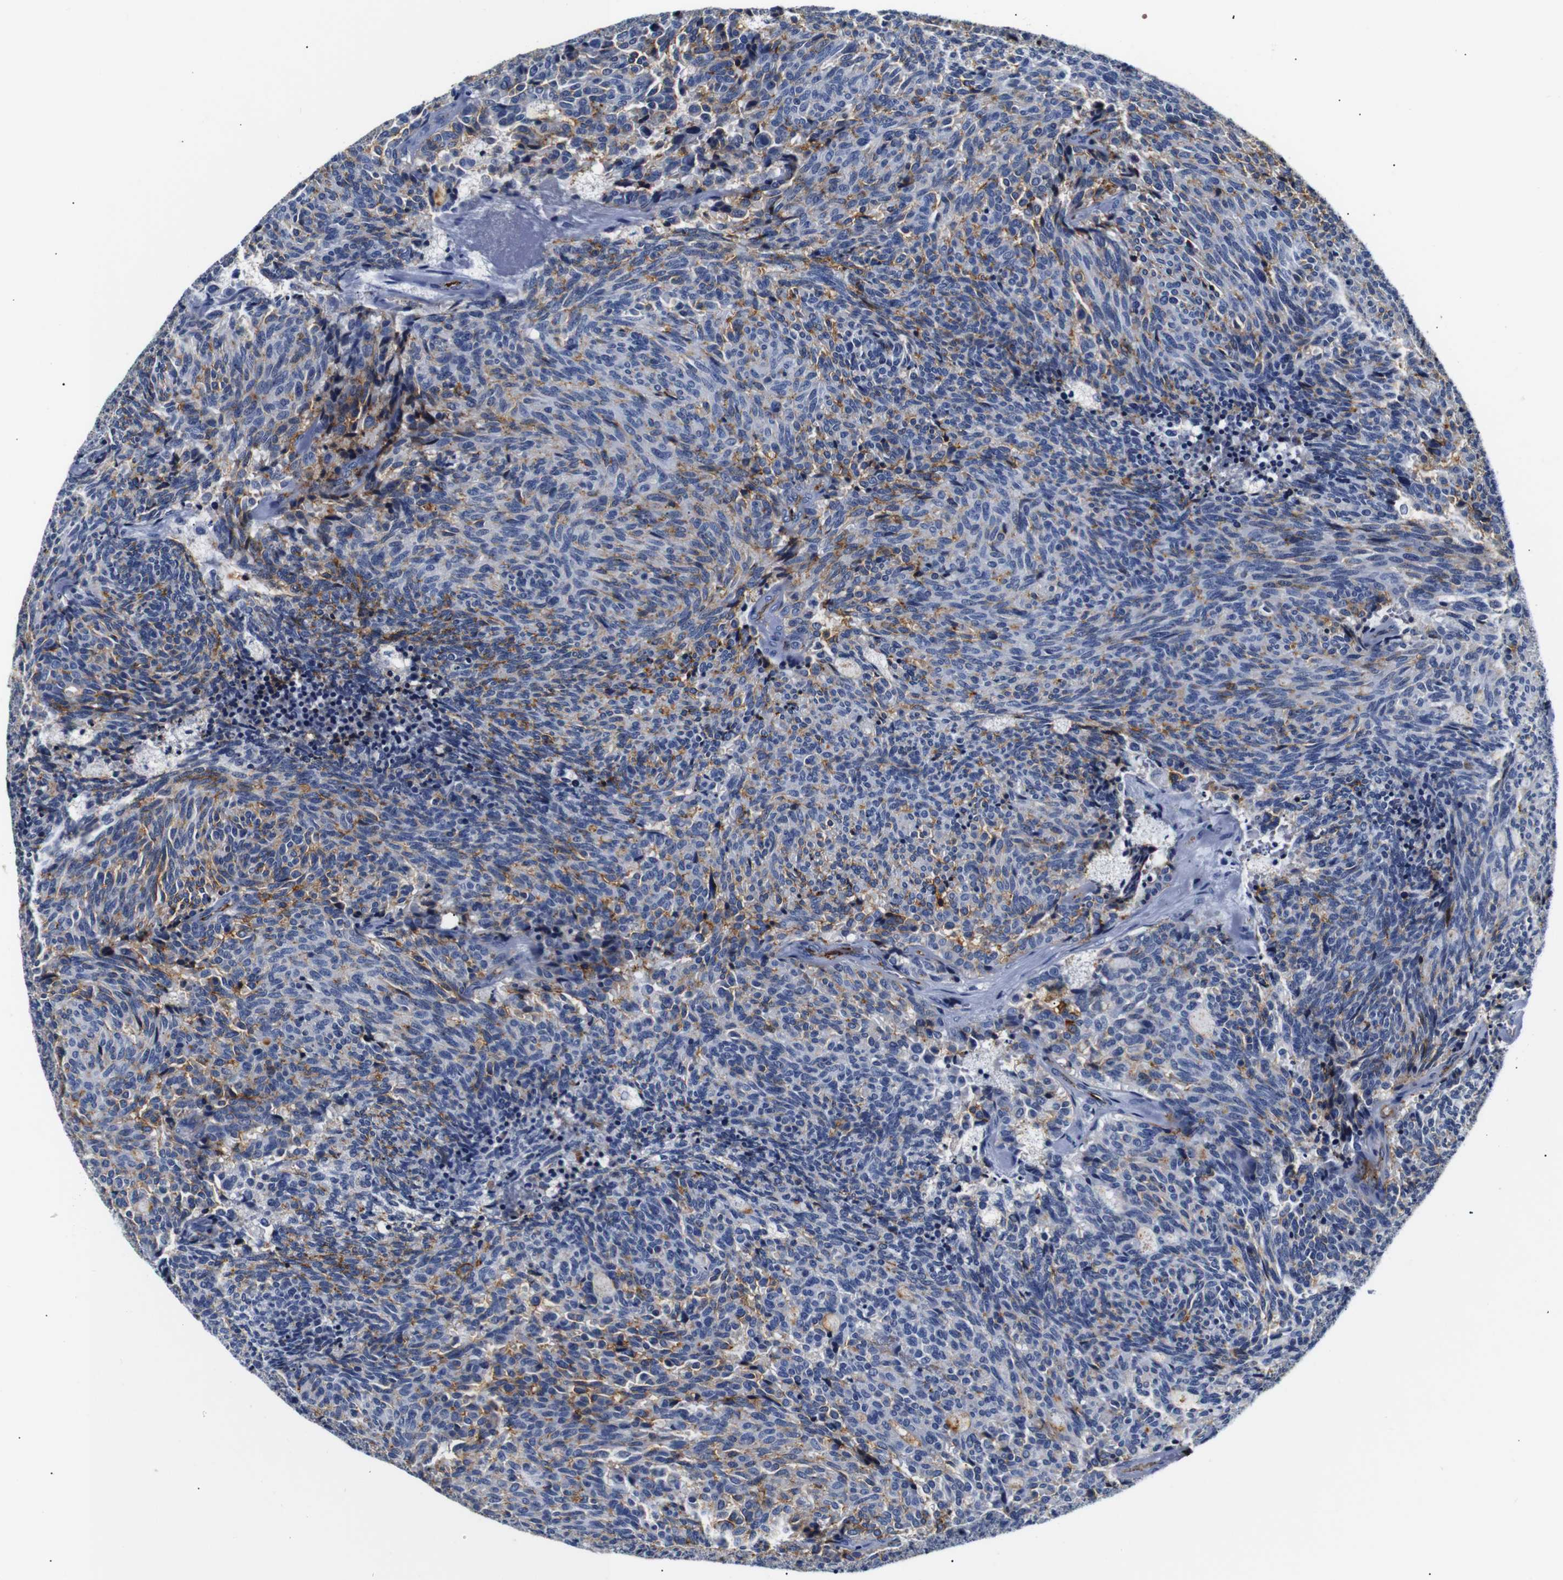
{"staining": {"intensity": "moderate", "quantity": "25%-75%", "location": "cytoplasmic/membranous"}, "tissue": "carcinoid", "cell_type": "Tumor cells", "image_type": "cancer", "snomed": [{"axis": "morphology", "description": "Carcinoid, malignant, NOS"}, {"axis": "topography", "description": "Pancreas"}], "caption": "Malignant carcinoid was stained to show a protein in brown. There is medium levels of moderate cytoplasmic/membranous positivity in about 25%-75% of tumor cells. (DAB IHC, brown staining for protein, blue staining for nuclei).", "gene": "MUC4", "patient": {"sex": "female", "age": 54}}